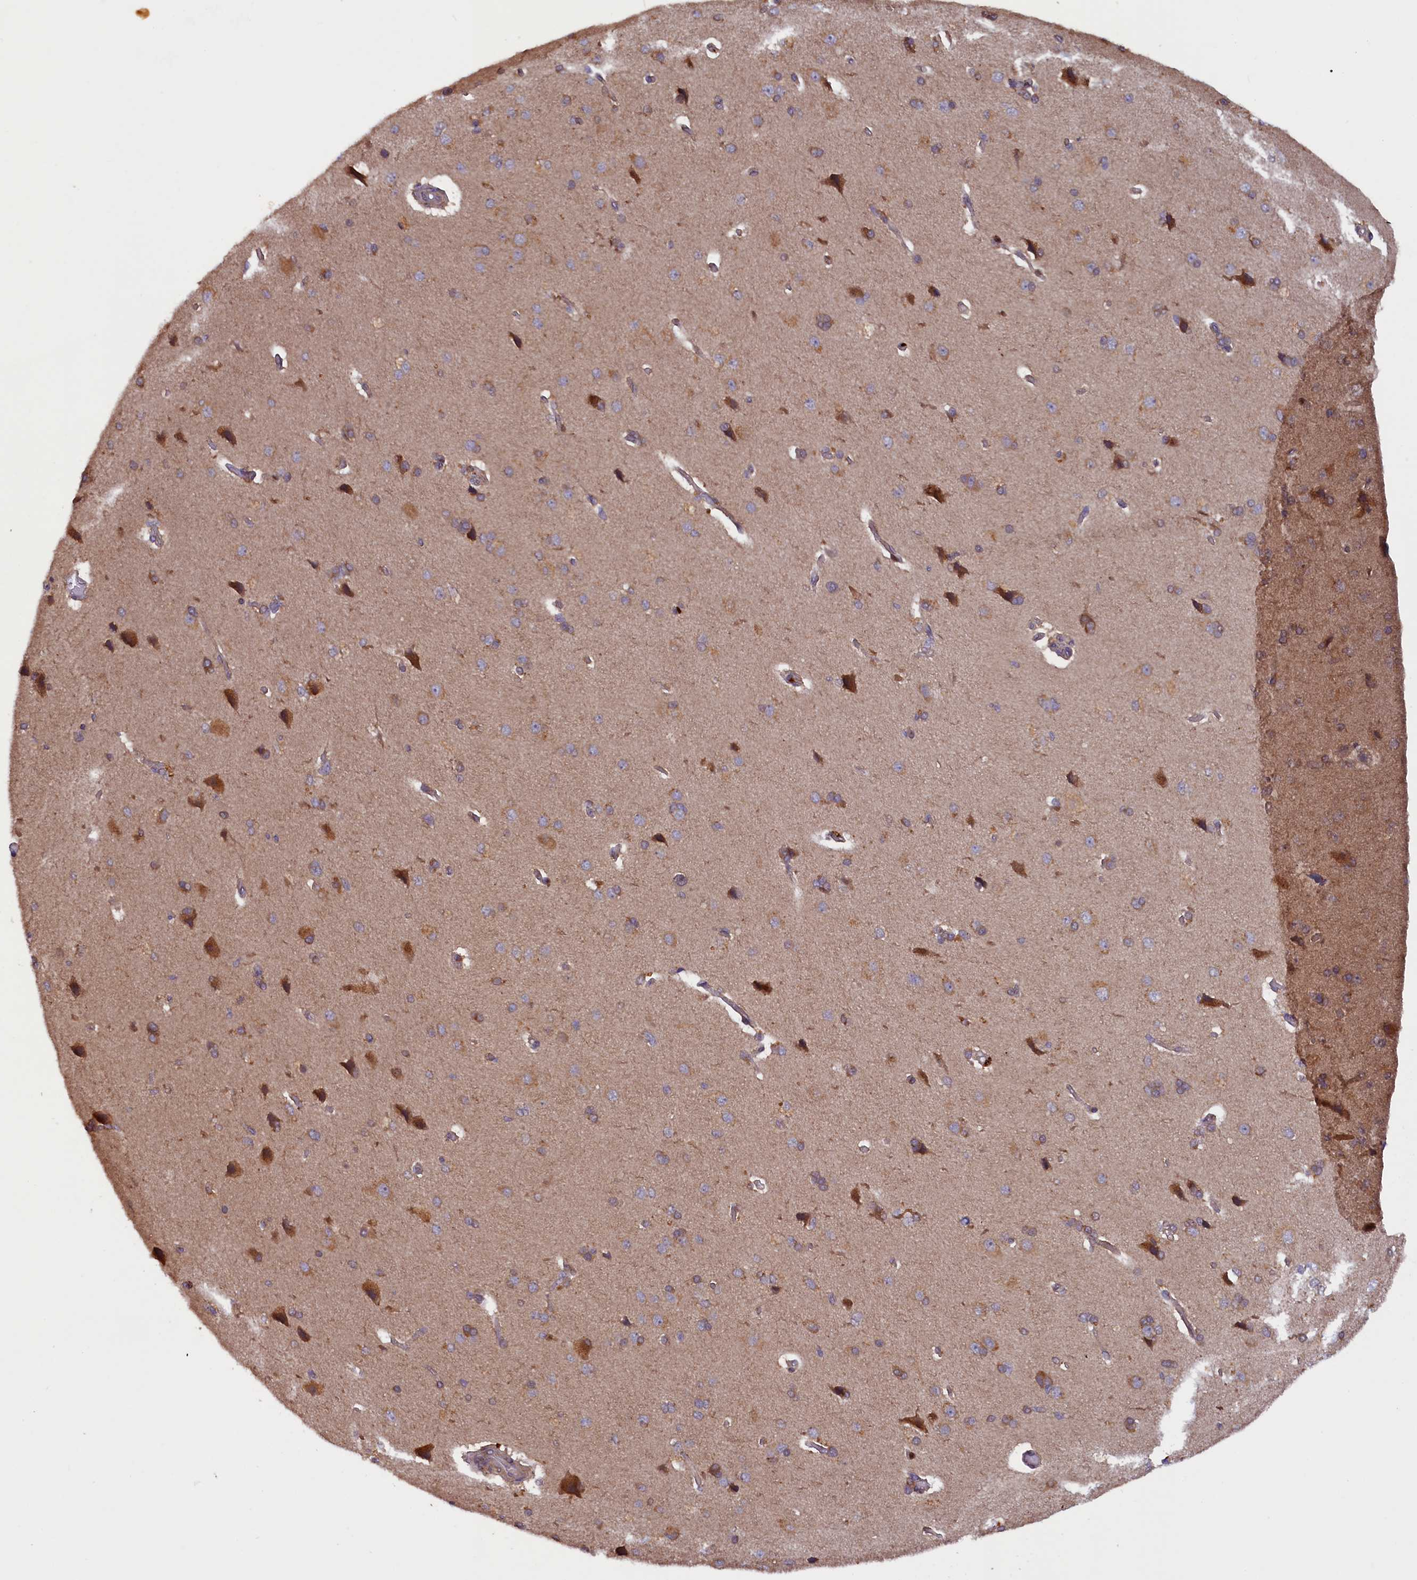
{"staining": {"intensity": "moderate", "quantity": "<25%", "location": "cytoplasmic/membranous"}, "tissue": "cerebral cortex", "cell_type": "Endothelial cells", "image_type": "normal", "snomed": [{"axis": "morphology", "description": "Normal tissue, NOS"}, {"axis": "topography", "description": "Cerebral cortex"}], "caption": "Immunohistochemical staining of unremarkable cerebral cortex displays low levels of moderate cytoplasmic/membranous staining in approximately <25% of endothelial cells.", "gene": "CCDC9B", "patient": {"sex": "male", "age": 62}}